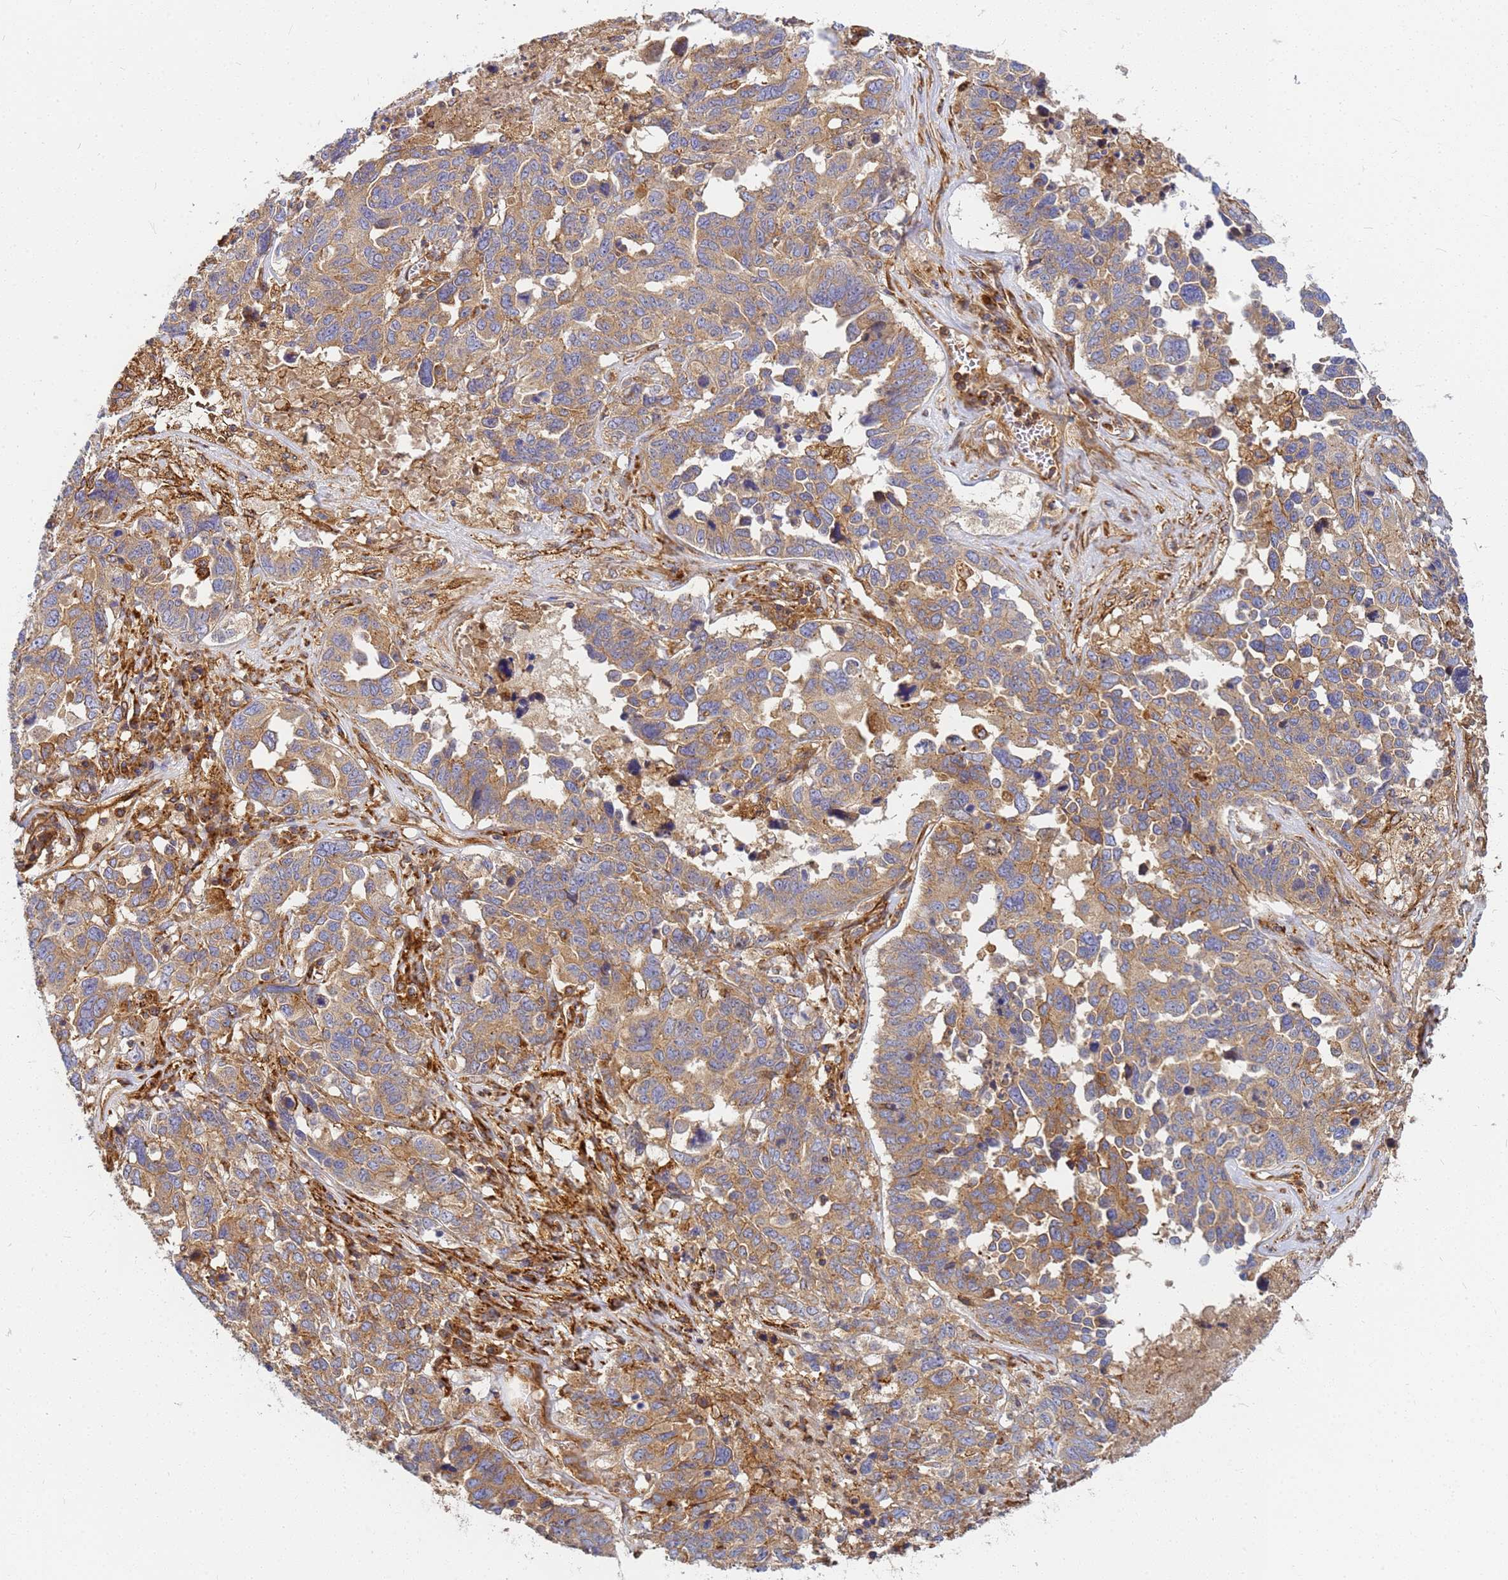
{"staining": {"intensity": "moderate", "quantity": ">75%", "location": "cytoplasmic/membranous"}, "tissue": "ovarian cancer", "cell_type": "Tumor cells", "image_type": "cancer", "snomed": [{"axis": "morphology", "description": "Carcinoma, endometroid"}, {"axis": "topography", "description": "Ovary"}], "caption": "Protein expression analysis of human ovarian endometroid carcinoma reveals moderate cytoplasmic/membranous staining in about >75% of tumor cells.", "gene": "C2CD5", "patient": {"sex": "female", "age": 62}}